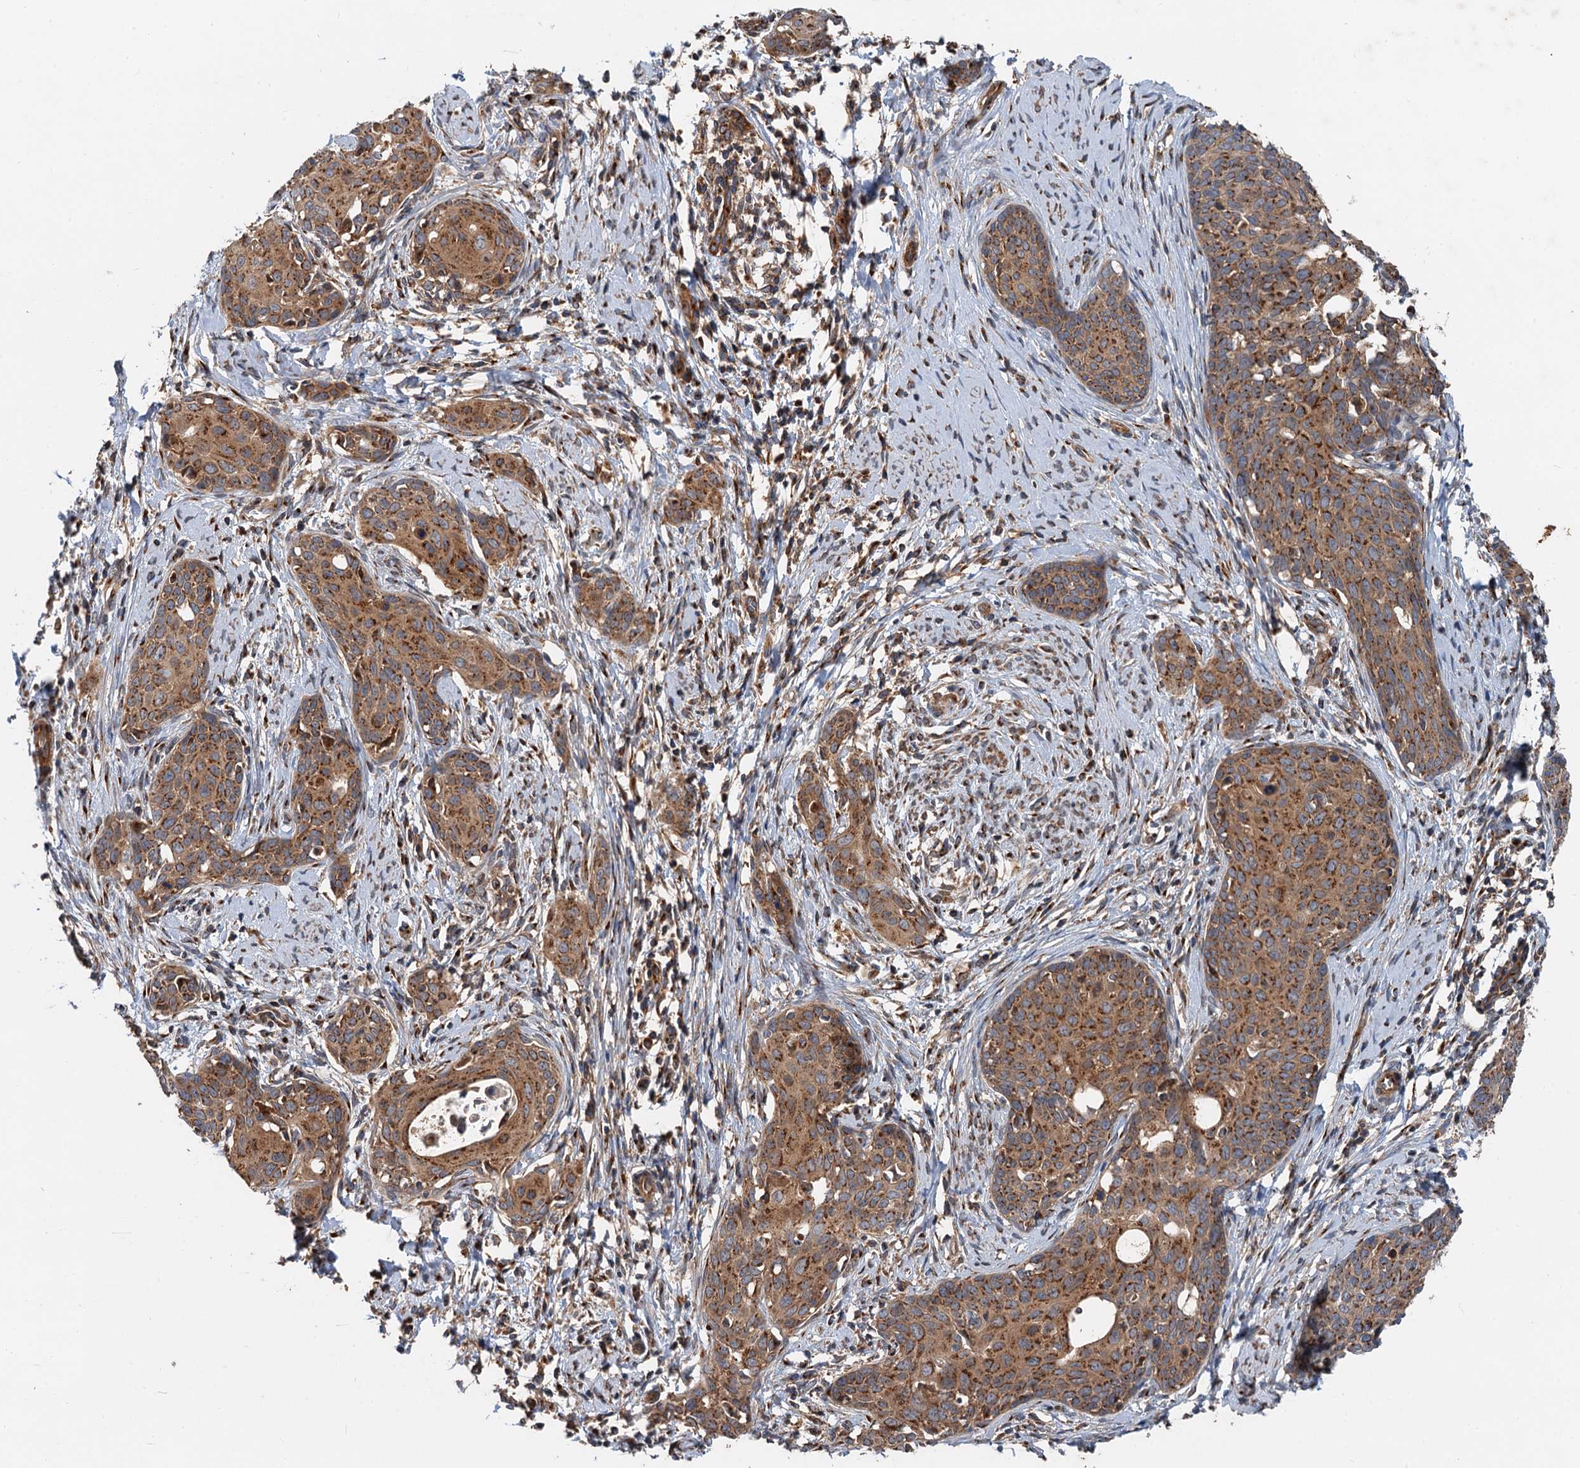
{"staining": {"intensity": "moderate", "quantity": ">75%", "location": "cytoplasmic/membranous"}, "tissue": "cervical cancer", "cell_type": "Tumor cells", "image_type": "cancer", "snomed": [{"axis": "morphology", "description": "Squamous cell carcinoma, NOS"}, {"axis": "topography", "description": "Cervix"}], "caption": "A brown stain shows moderate cytoplasmic/membranous staining of a protein in cervical cancer tumor cells.", "gene": "ANKRD26", "patient": {"sex": "female", "age": 52}}